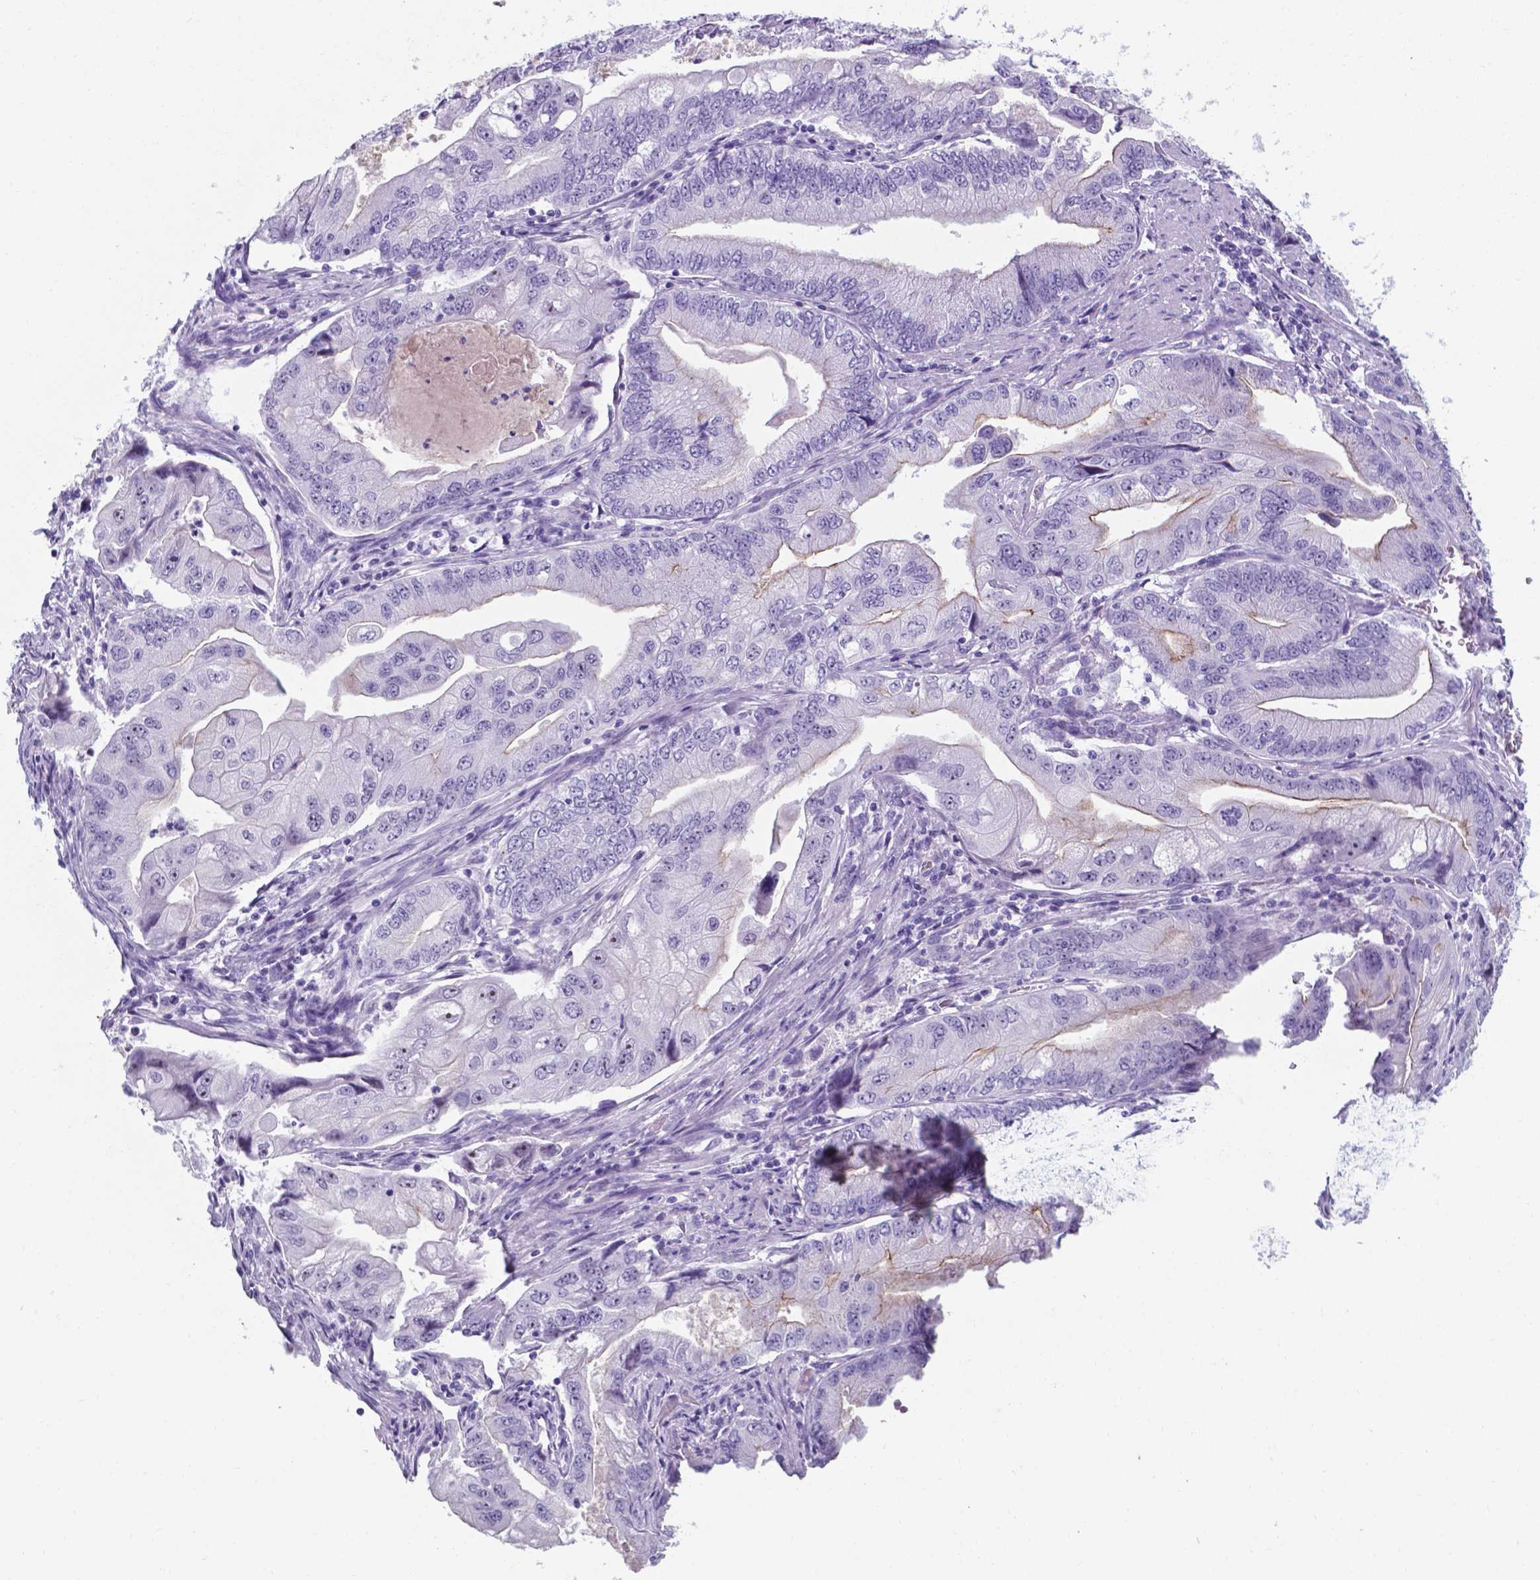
{"staining": {"intensity": "moderate", "quantity": "<25%", "location": "cytoplasmic/membranous"}, "tissue": "stomach cancer", "cell_type": "Tumor cells", "image_type": "cancer", "snomed": [{"axis": "morphology", "description": "Adenocarcinoma, NOS"}, {"axis": "topography", "description": "Pancreas"}, {"axis": "topography", "description": "Stomach, upper"}], "caption": "A brown stain highlights moderate cytoplasmic/membranous staining of a protein in adenocarcinoma (stomach) tumor cells.", "gene": "AP5B1", "patient": {"sex": "male", "age": 77}}